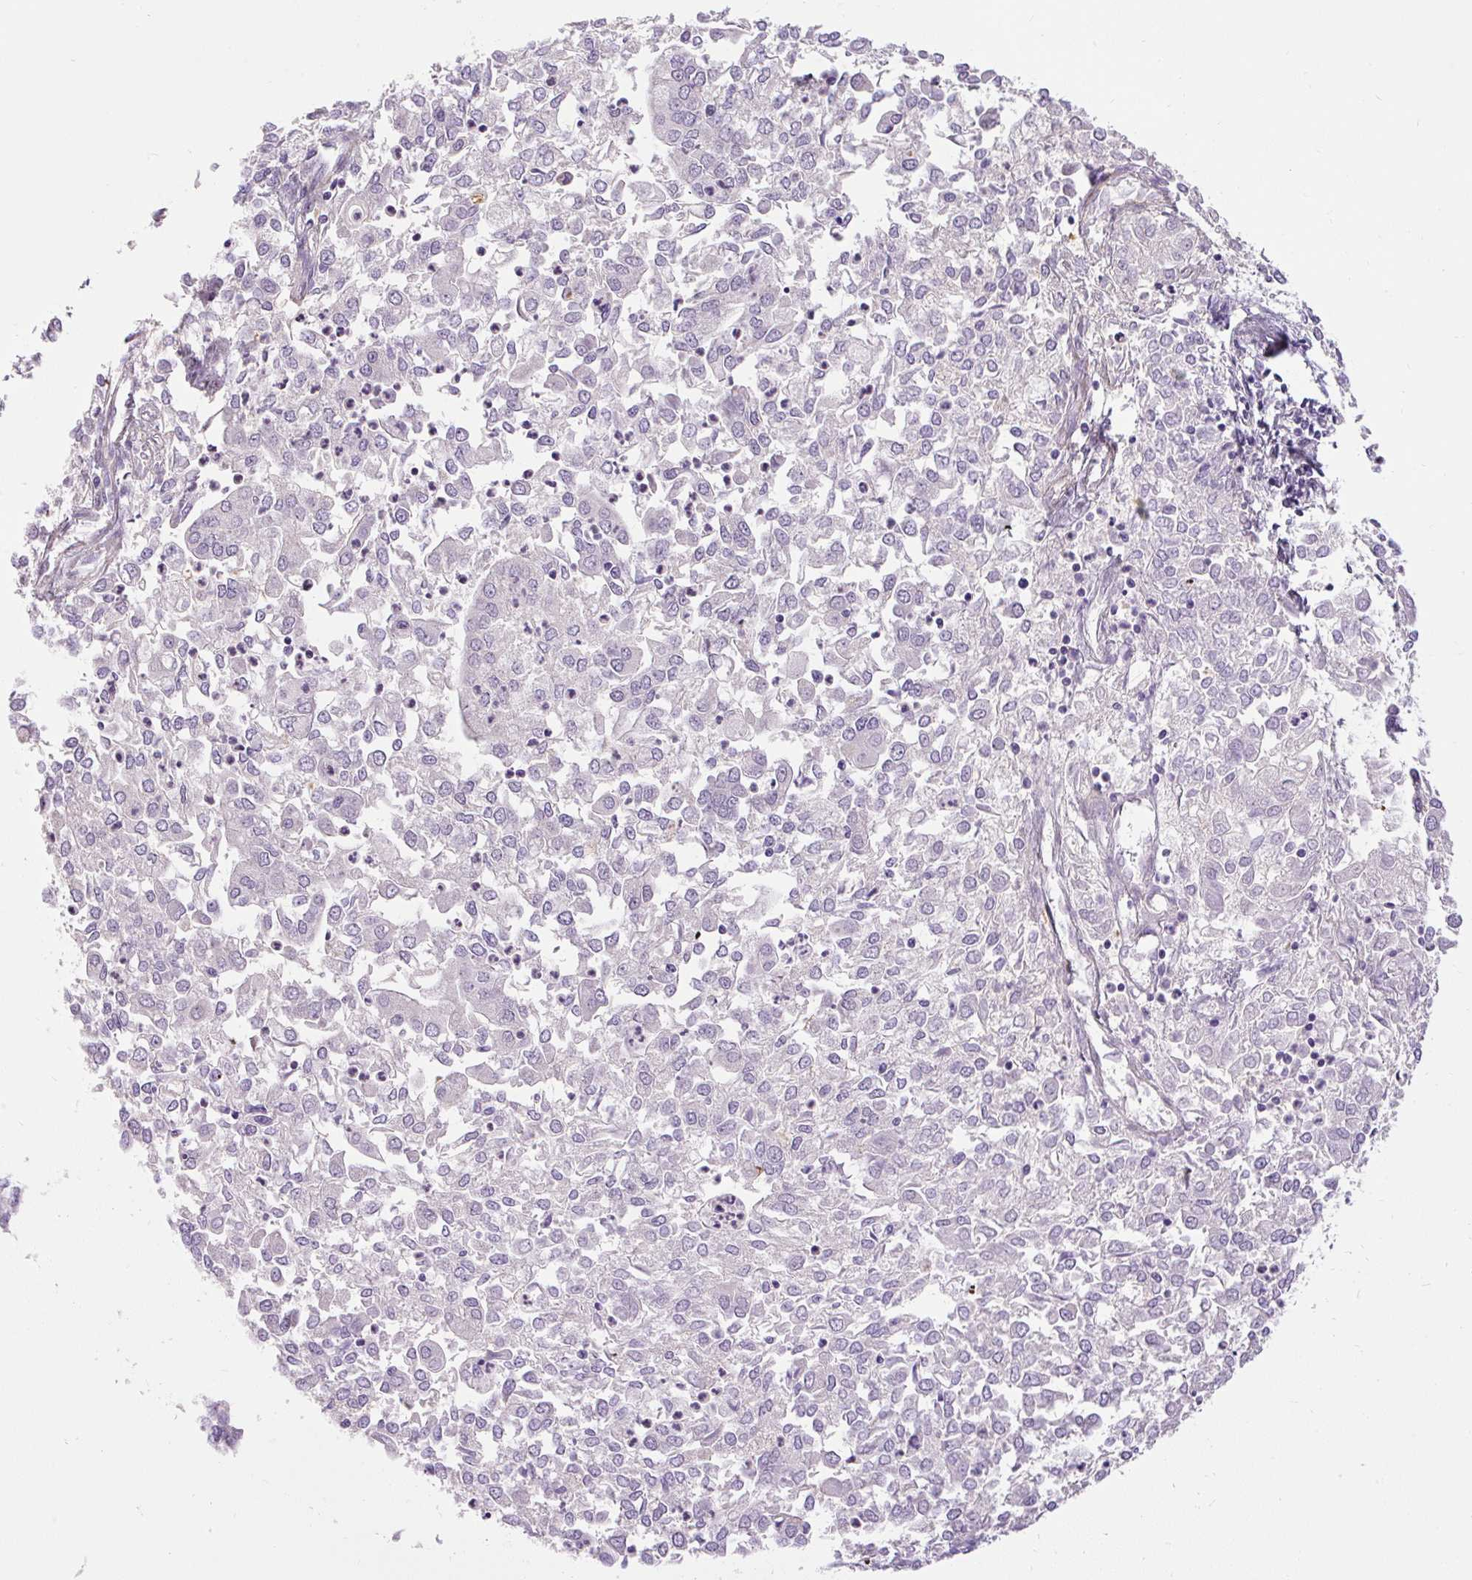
{"staining": {"intensity": "negative", "quantity": "none", "location": "none"}, "tissue": "endometrial cancer", "cell_type": "Tumor cells", "image_type": "cancer", "snomed": [{"axis": "morphology", "description": "Adenocarcinoma, NOS"}, {"axis": "topography", "description": "Endometrium"}], "caption": "A high-resolution histopathology image shows IHC staining of endometrial cancer (adenocarcinoma), which exhibits no significant staining in tumor cells.", "gene": "FAM117B", "patient": {"sex": "female", "age": 57}}